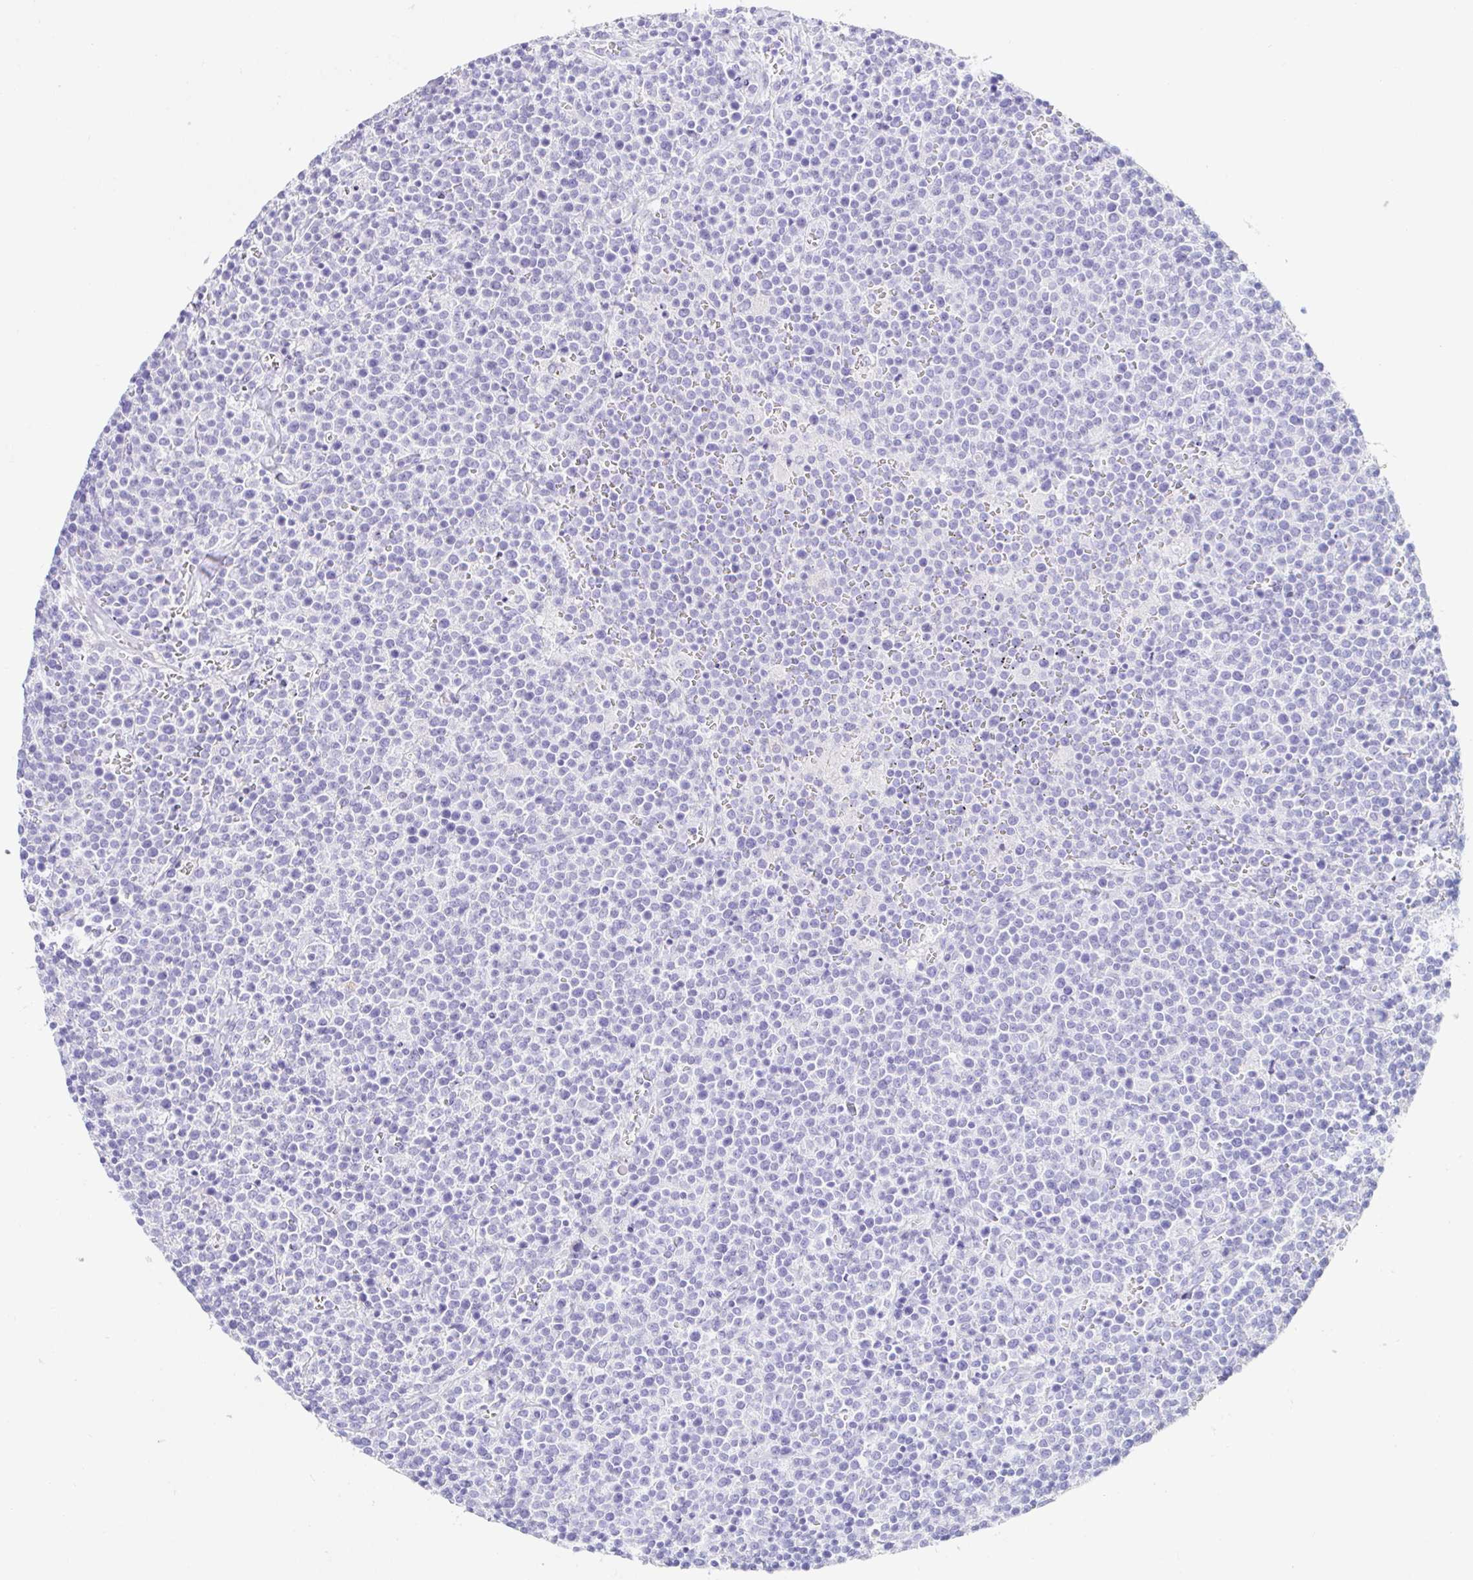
{"staining": {"intensity": "negative", "quantity": "none", "location": "none"}, "tissue": "lymphoma", "cell_type": "Tumor cells", "image_type": "cancer", "snomed": [{"axis": "morphology", "description": "Malignant lymphoma, non-Hodgkin's type, High grade"}, {"axis": "topography", "description": "Lymph node"}], "caption": "Protein analysis of high-grade malignant lymphoma, non-Hodgkin's type shows no significant staining in tumor cells.", "gene": "PAX8", "patient": {"sex": "male", "age": 61}}